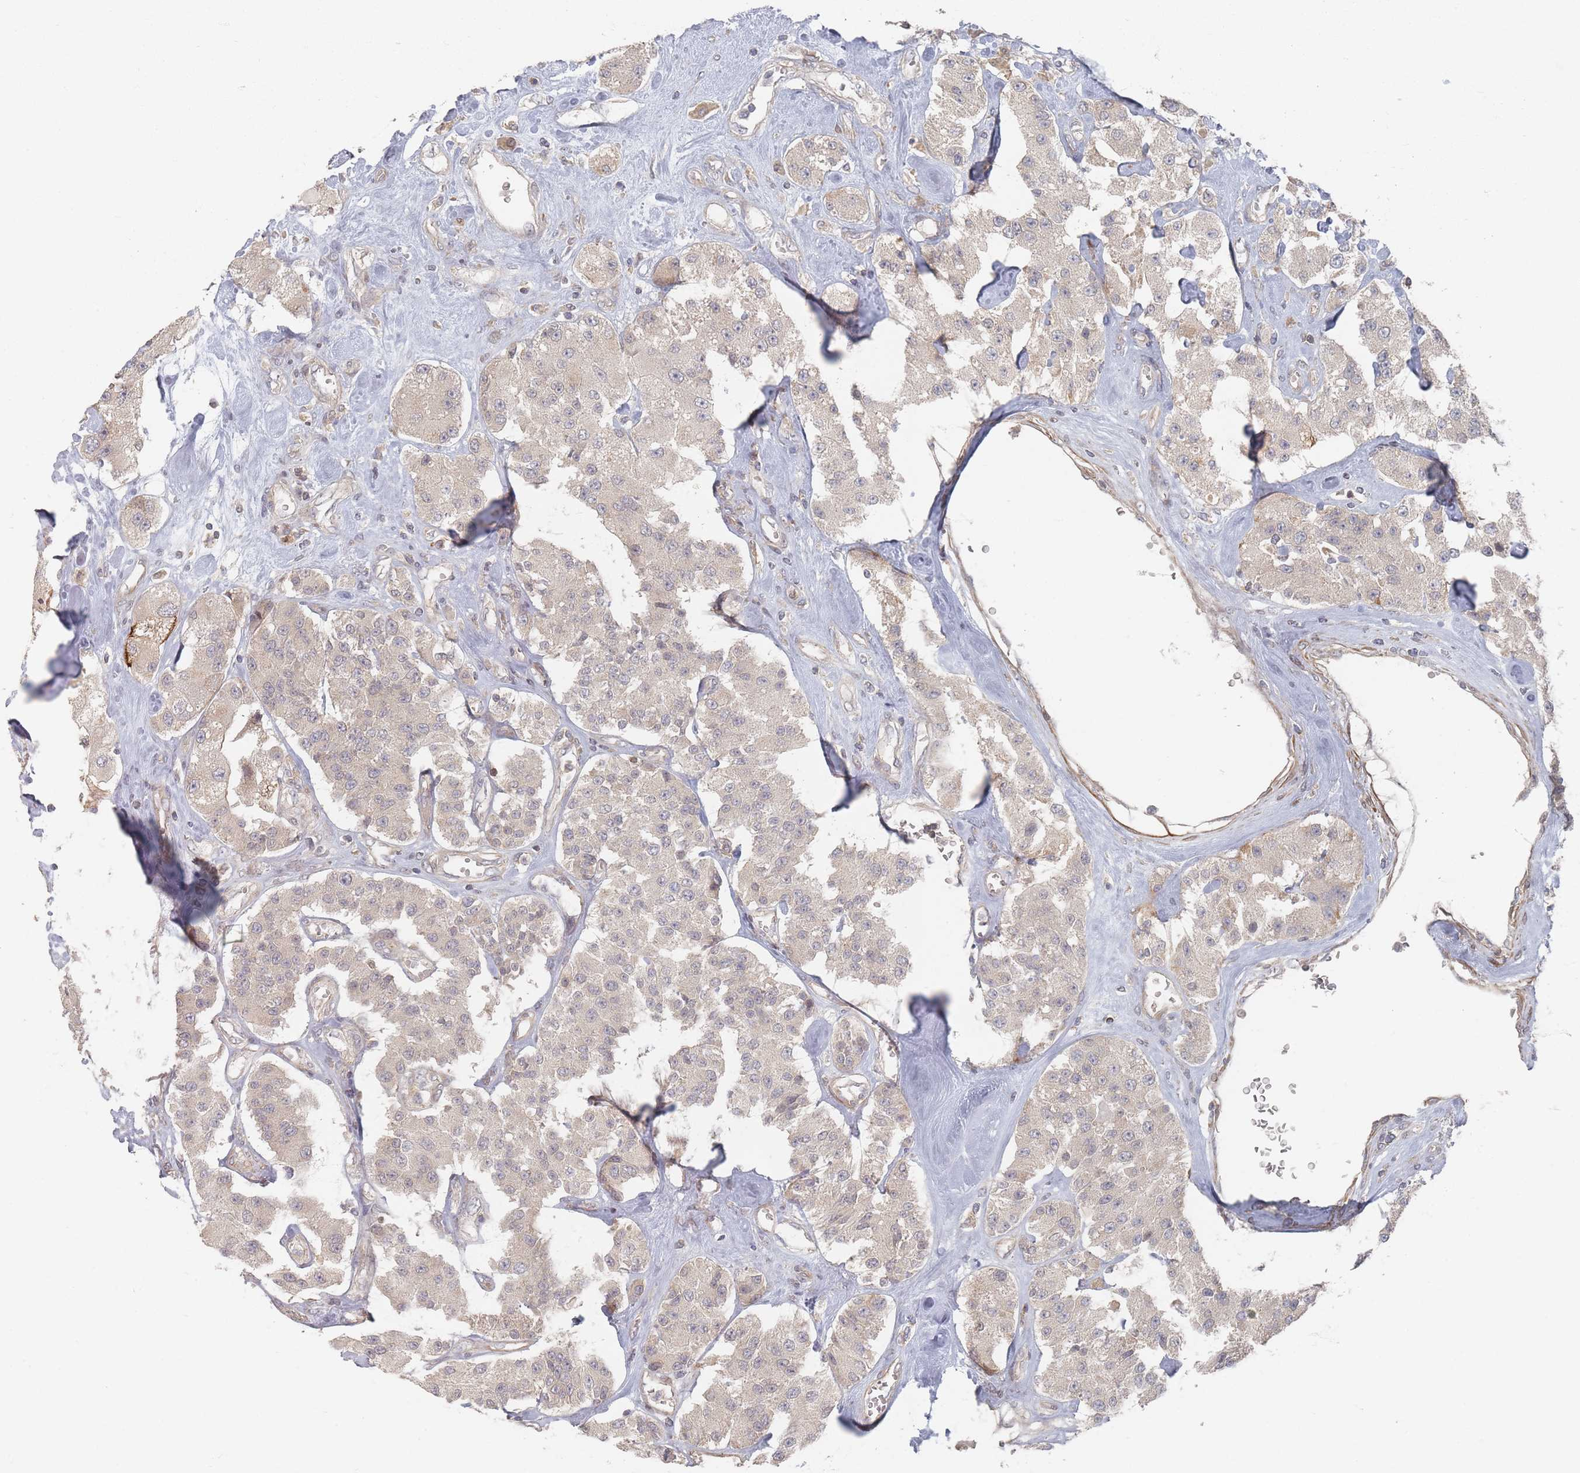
{"staining": {"intensity": "negative", "quantity": "none", "location": "none"}, "tissue": "carcinoid", "cell_type": "Tumor cells", "image_type": "cancer", "snomed": [{"axis": "morphology", "description": "Carcinoid, malignant, NOS"}, {"axis": "topography", "description": "Pancreas"}], "caption": "An IHC micrograph of carcinoid is shown. There is no staining in tumor cells of carcinoid.", "gene": "GLE1", "patient": {"sex": "male", "age": 41}}